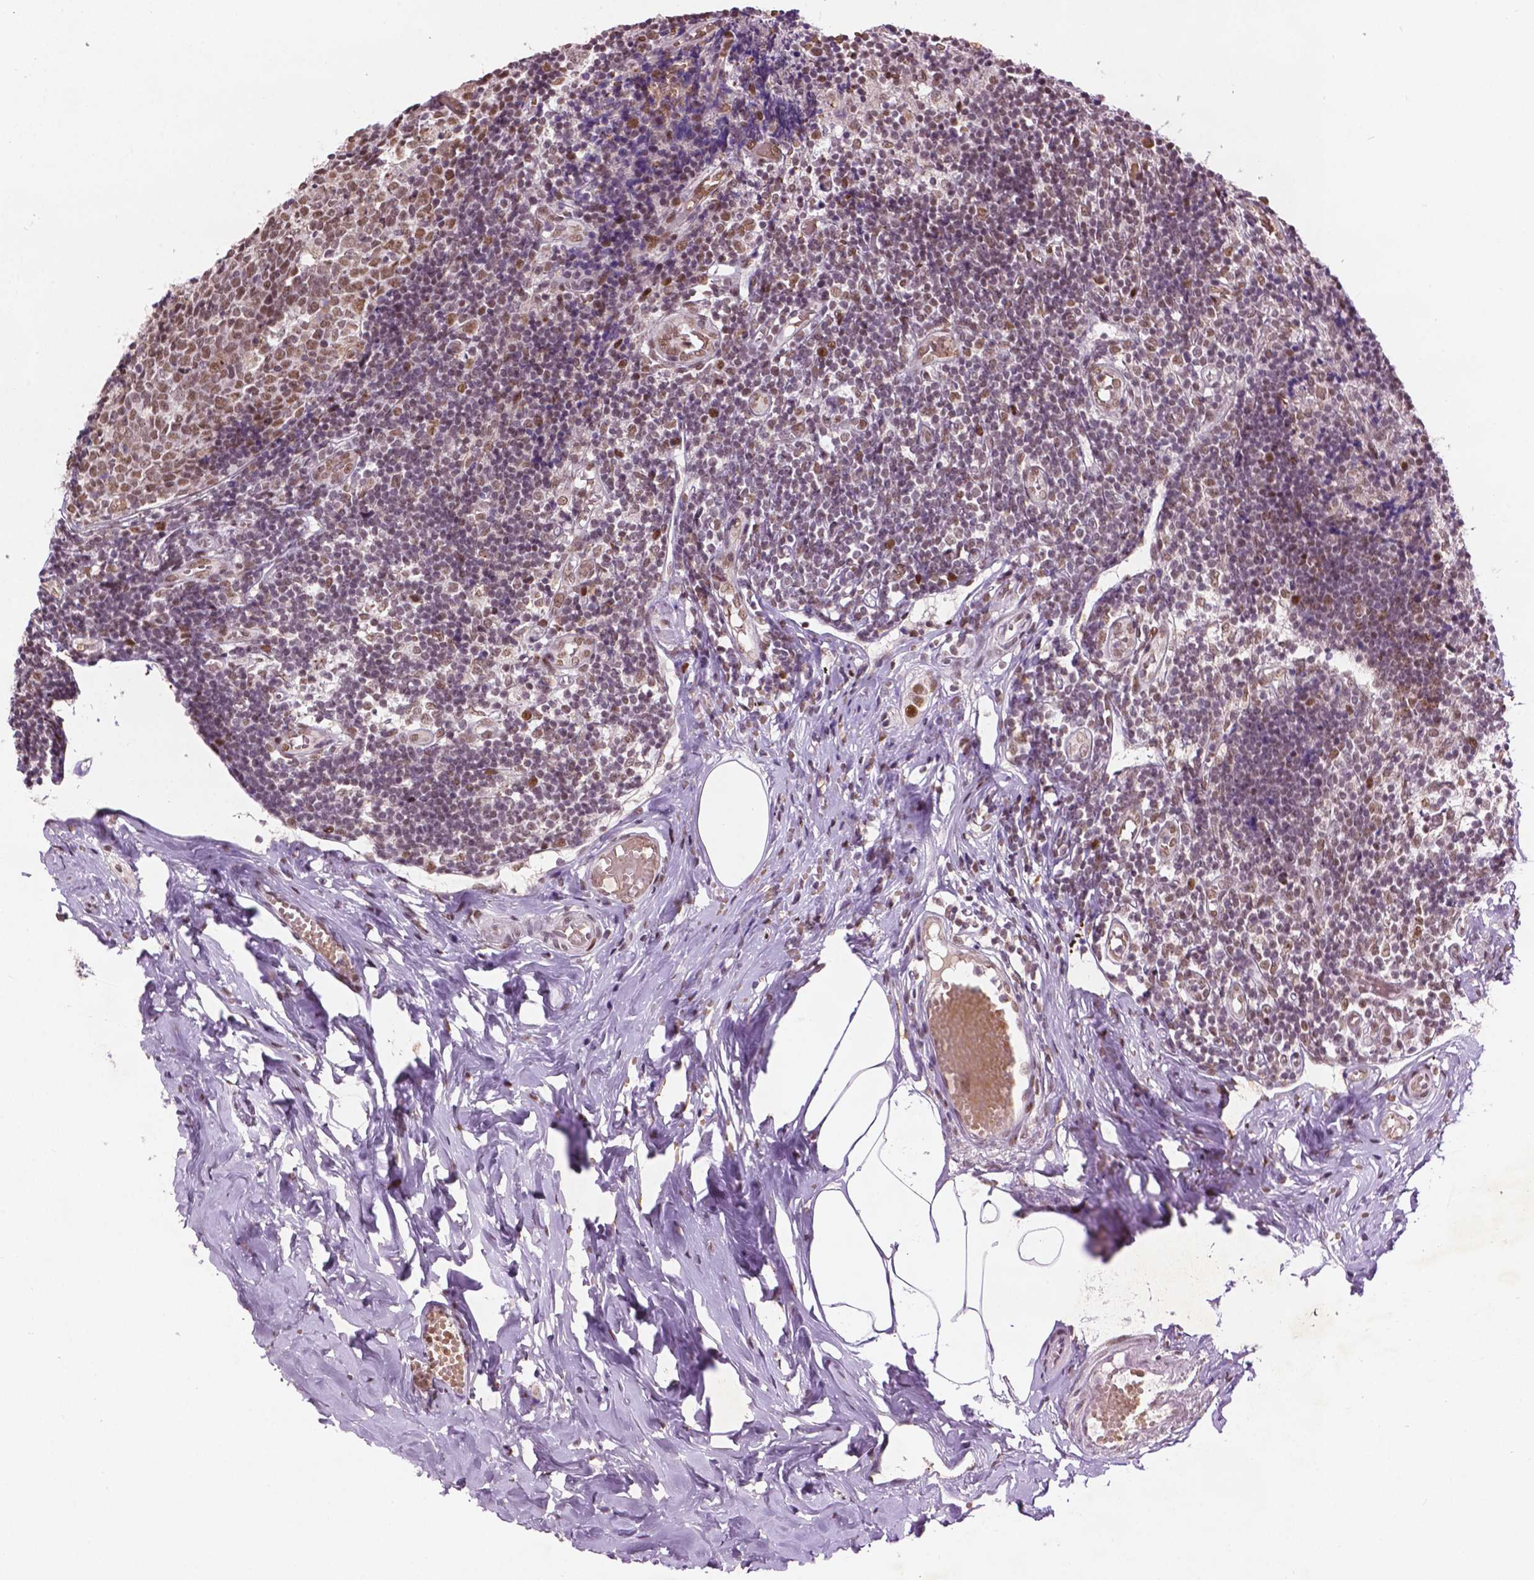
{"staining": {"intensity": "moderate", "quantity": ">75%", "location": "nuclear"}, "tissue": "appendix", "cell_type": "Glandular cells", "image_type": "normal", "snomed": [{"axis": "morphology", "description": "Normal tissue, NOS"}, {"axis": "topography", "description": "Appendix"}], "caption": "Immunohistochemical staining of unremarkable human appendix exhibits moderate nuclear protein expression in approximately >75% of glandular cells. (DAB = brown stain, brightfield microscopy at high magnification).", "gene": "ZNF41", "patient": {"sex": "female", "age": 32}}